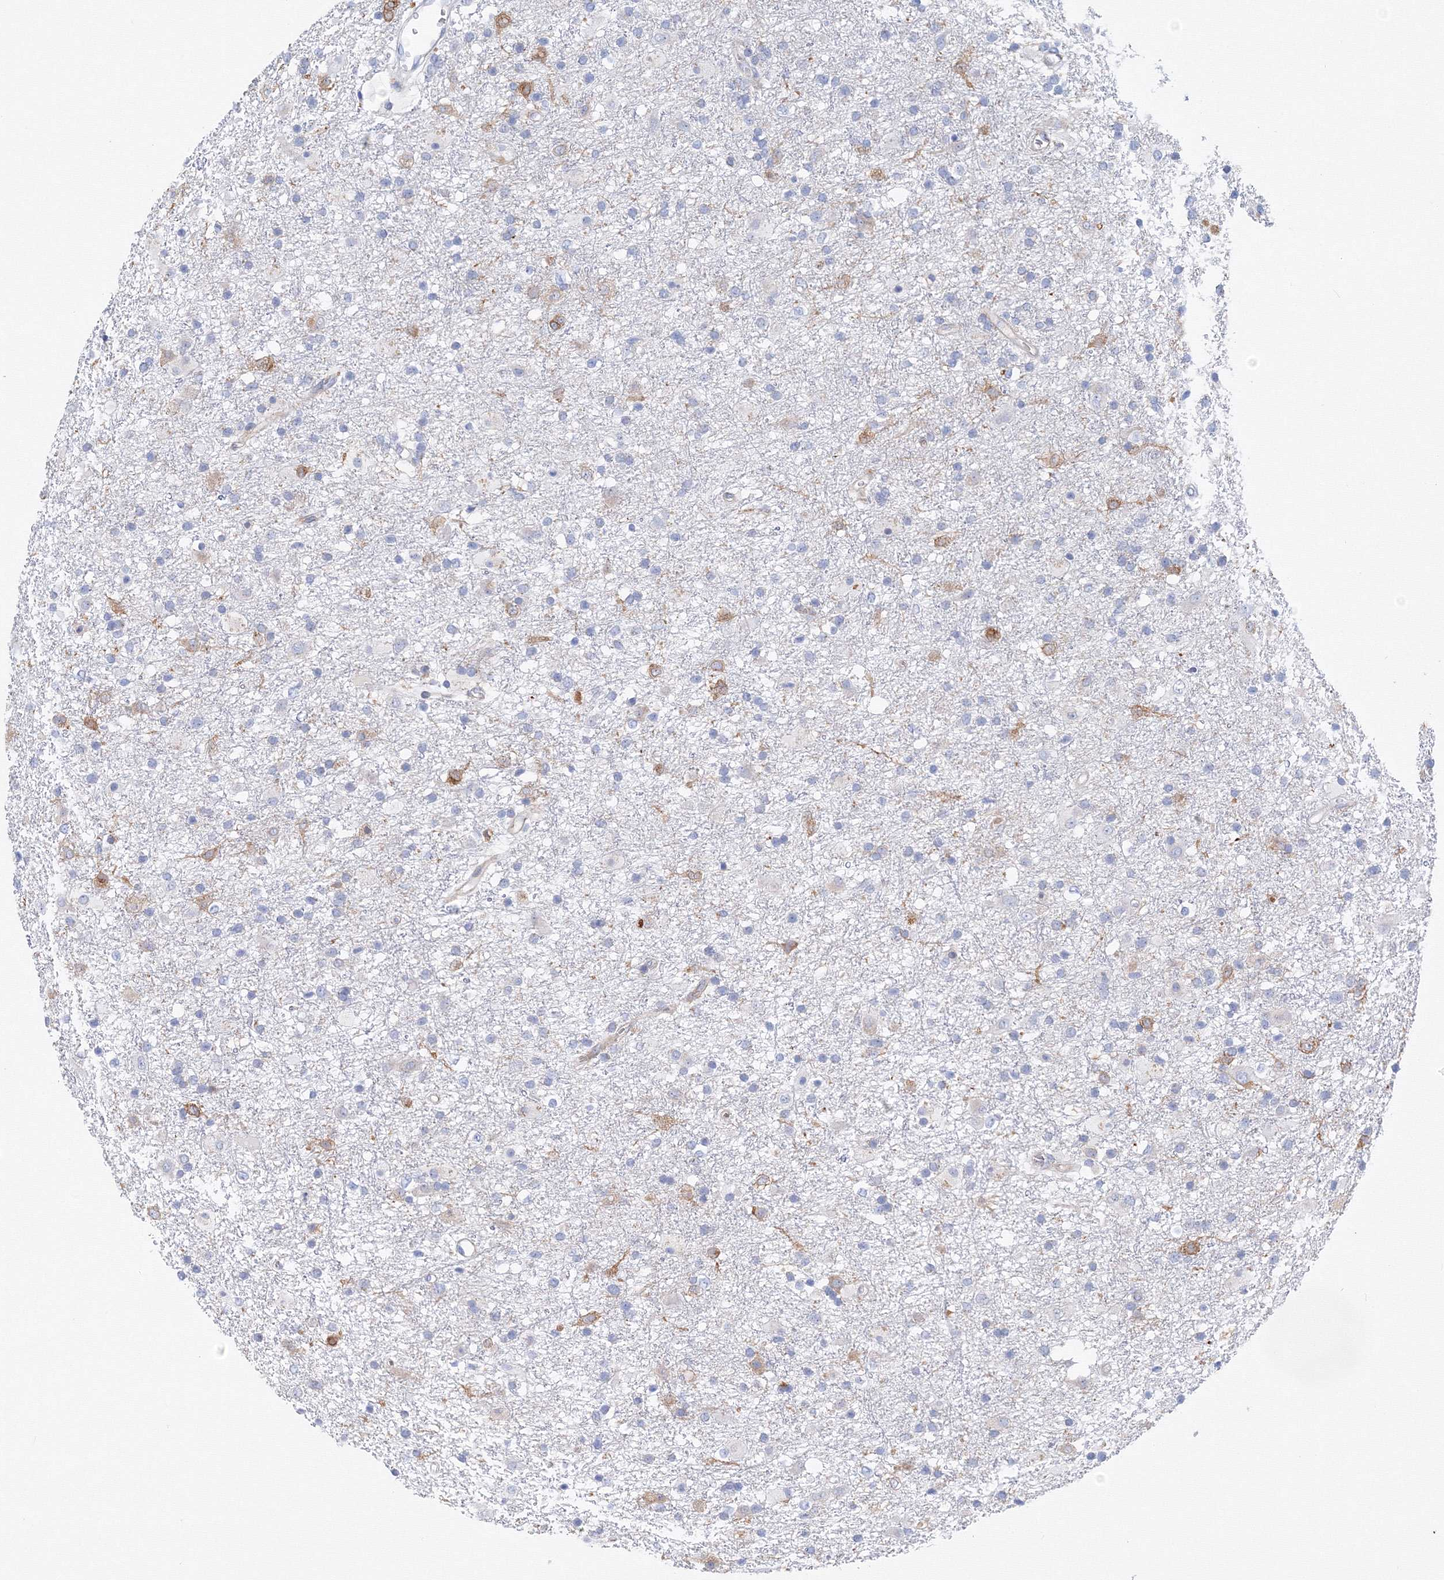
{"staining": {"intensity": "negative", "quantity": "none", "location": "none"}, "tissue": "glioma", "cell_type": "Tumor cells", "image_type": "cancer", "snomed": [{"axis": "morphology", "description": "Glioma, malignant, Low grade"}, {"axis": "topography", "description": "Brain"}], "caption": "High power microscopy photomicrograph of an immunohistochemistry (IHC) histopathology image of glioma, revealing no significant staining in tumor cells.", "gene": "TAMM41", "patient": {"sex": "male", "age": 65}}